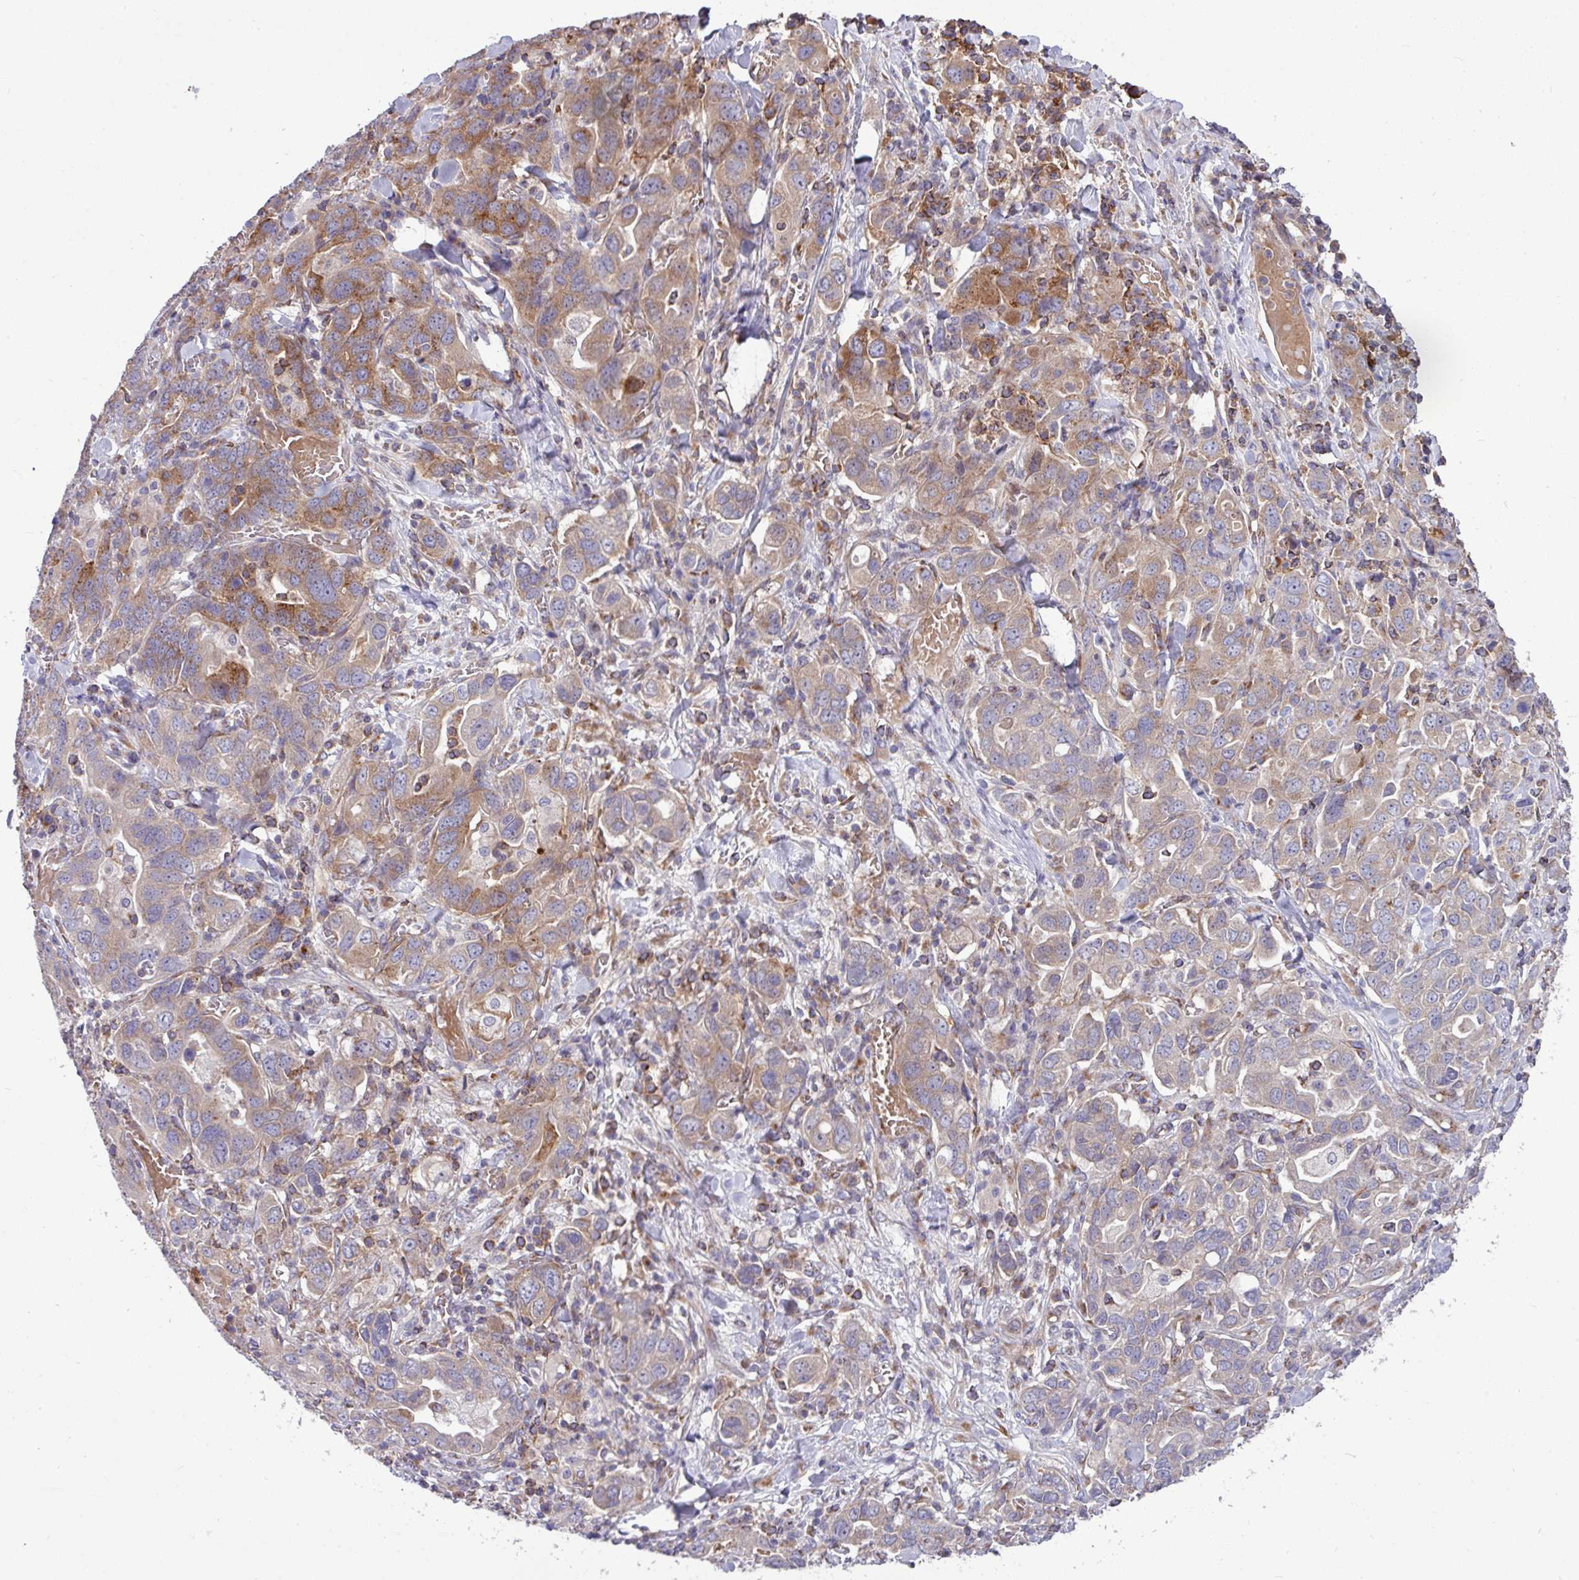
{"staining": {"intensity": "moderate", "quantity": "25%-75%", "location": "cytoplasmic/membranous"}, "tissue": "stomach cancer", "cell_type": "Tumor cells", "image_type": "cancer", "snomed": [{"axis": "morphology", "description": "Adenocarcinoma, NOS"}, {"axis": "topography", "description": "Stomach, upper"}, {"axis": "topography", "description": "Stomach"}], "caption": "Adenocarcinoma (stomach) stained with immunohistochemistry (IHC) reveals moderate cytoplasmic/membranous positivity in approximately 25%-75% of tumor cells.", "gene": "LSM12", "patient": {"sex": "male", "age": 62}}